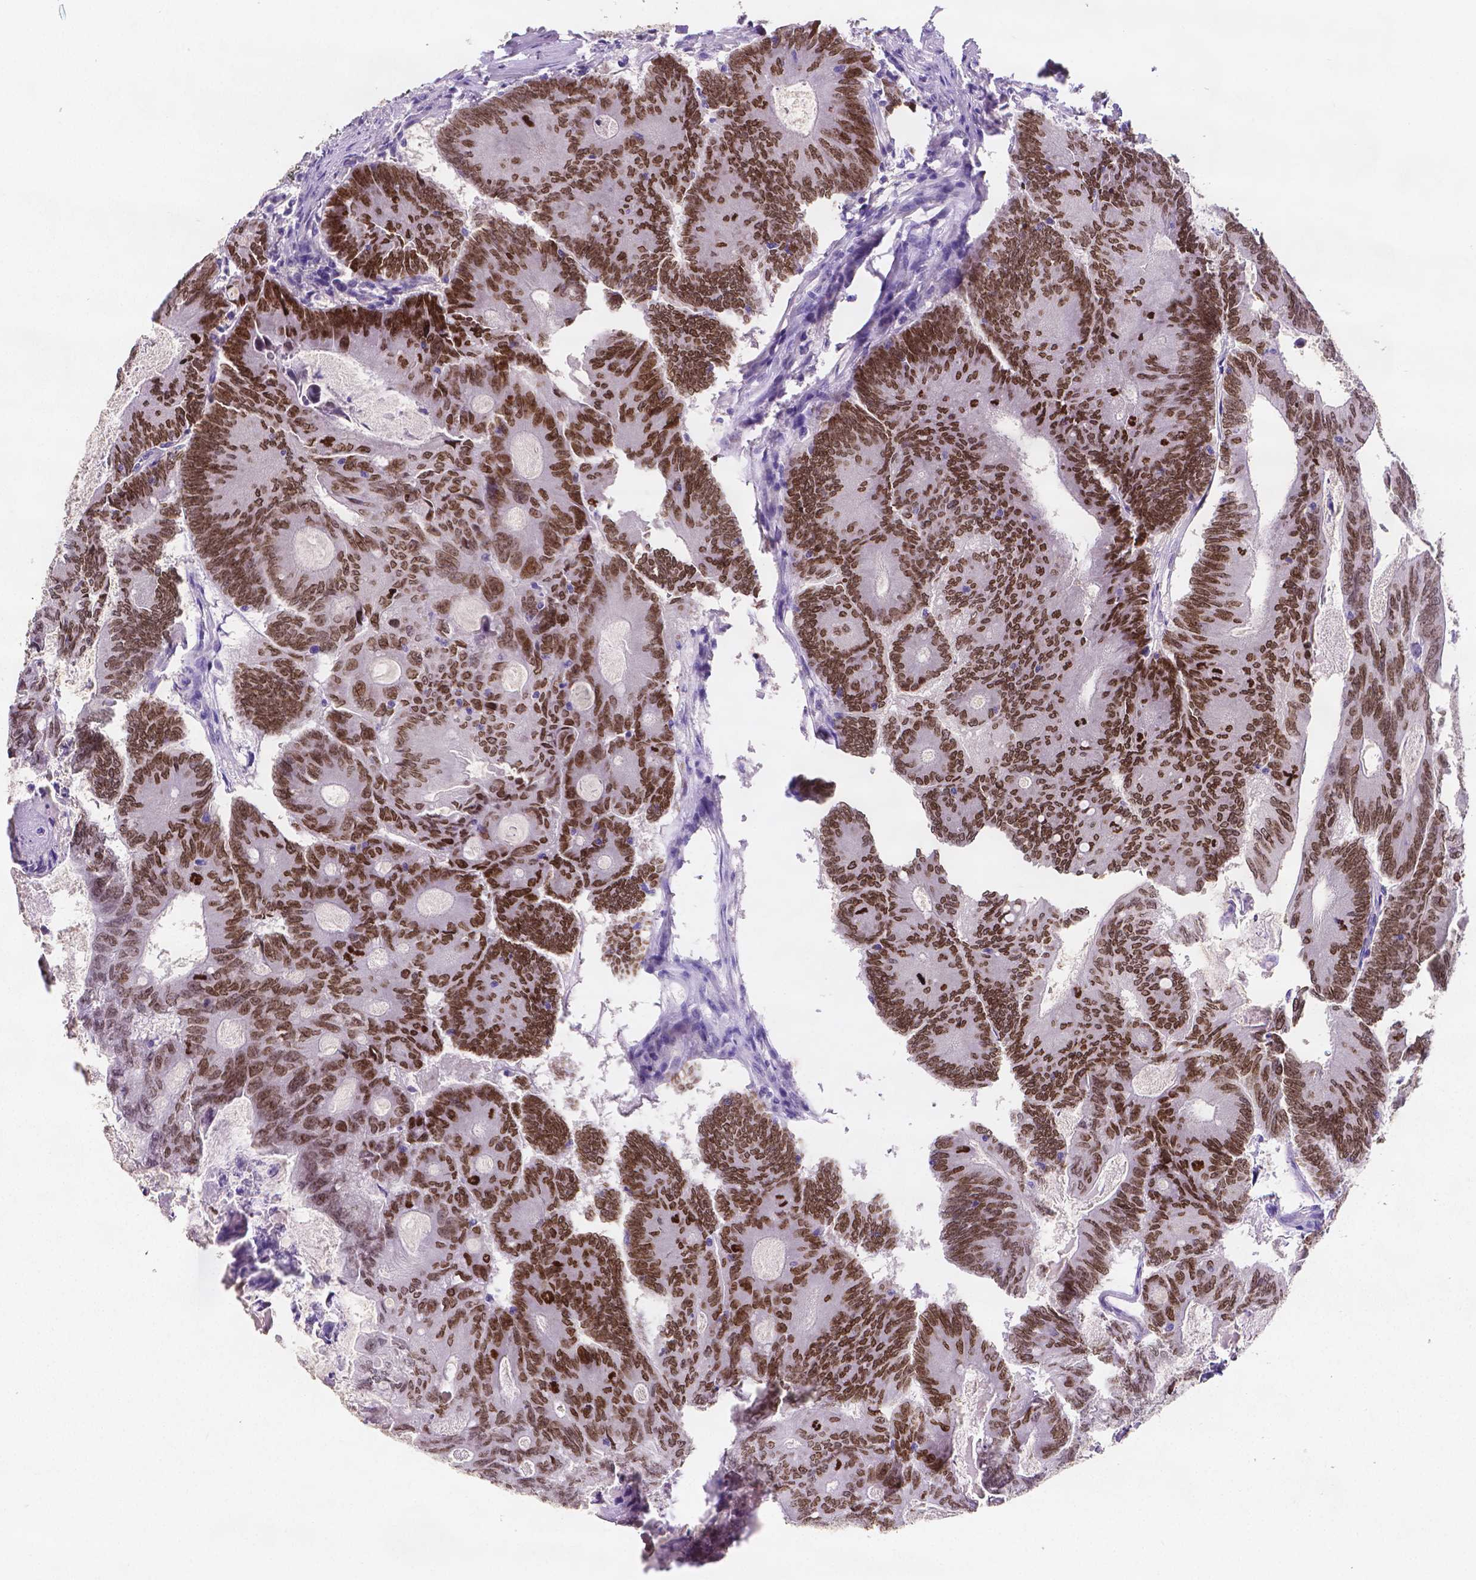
{"staining": {"intensity": "strong", "quantity": ">75%", "location": "nuclear"}, "tissue": "colorectal cancer", "cell_type": "Tumor cells", "image_type": "cancer", "snomed": [{"axis": "morphology", "description": "Adenocarcinoma, NOS"}, {"axis": "topography", "description": "Colon"}], "caption": "Strong nuclear protein positivity is identified in about >75% of tumor cells in colorectal cancer.", "gene": "SATB2", "patient": {"sex": "female", "age": 70}}